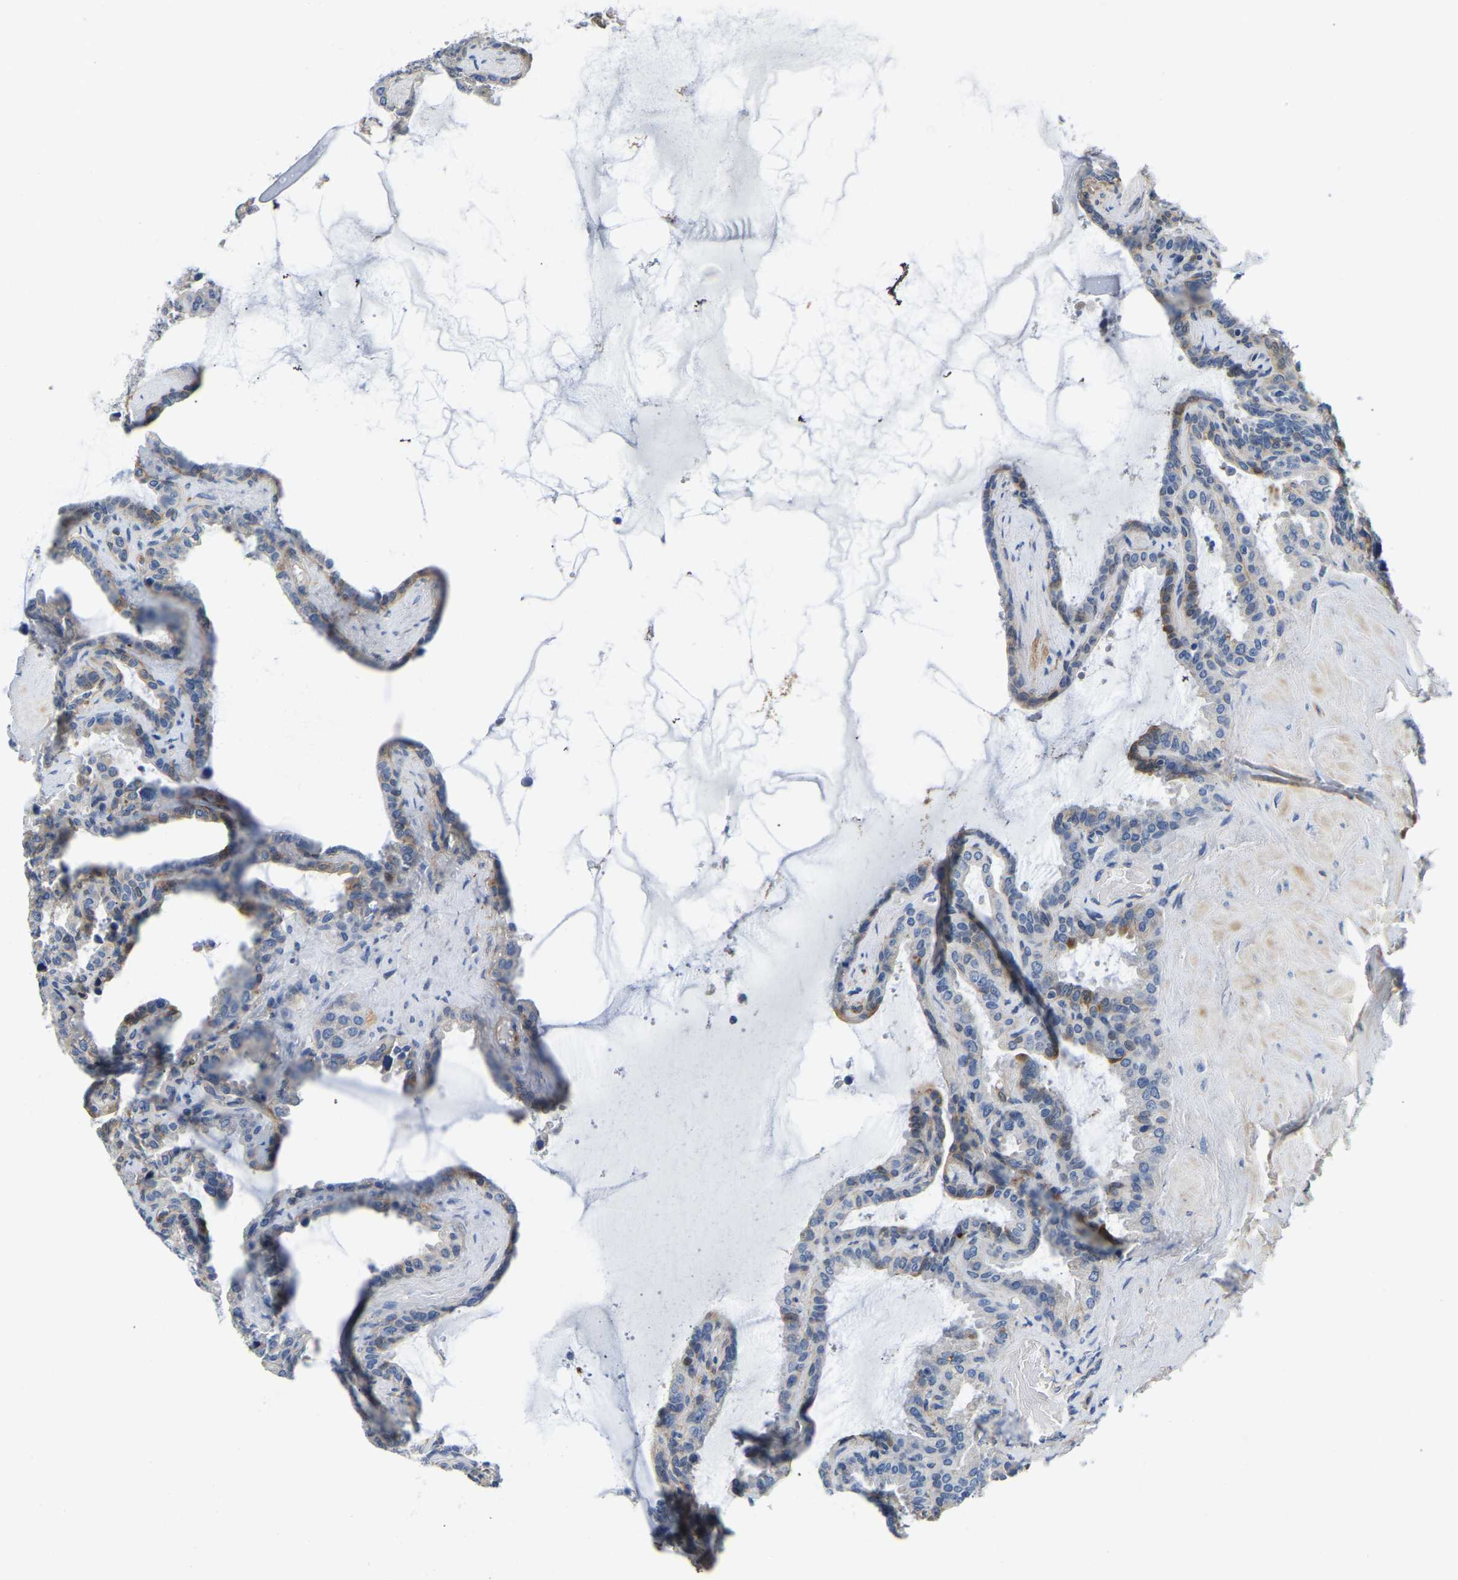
{"staining": {"intensity": "weak", "quantity": "<25%", "location": "cytoplasmic/membranous"}, "tissue": "seminal vesicle", "cell_type": "Glandular cells", "image_type": "normal", "snomed": [{"axis": "morphology", "description": "Normal tissue, NOS"}, {"axis": "topography", "description": "Seminal veicle"}], "caption": "This is an IHC histopathology image of benign human seminal vesicle. There is no positivity in glandular cells.", "gene": "LIAS", "patient": {"sex": "male", "age": 46}}